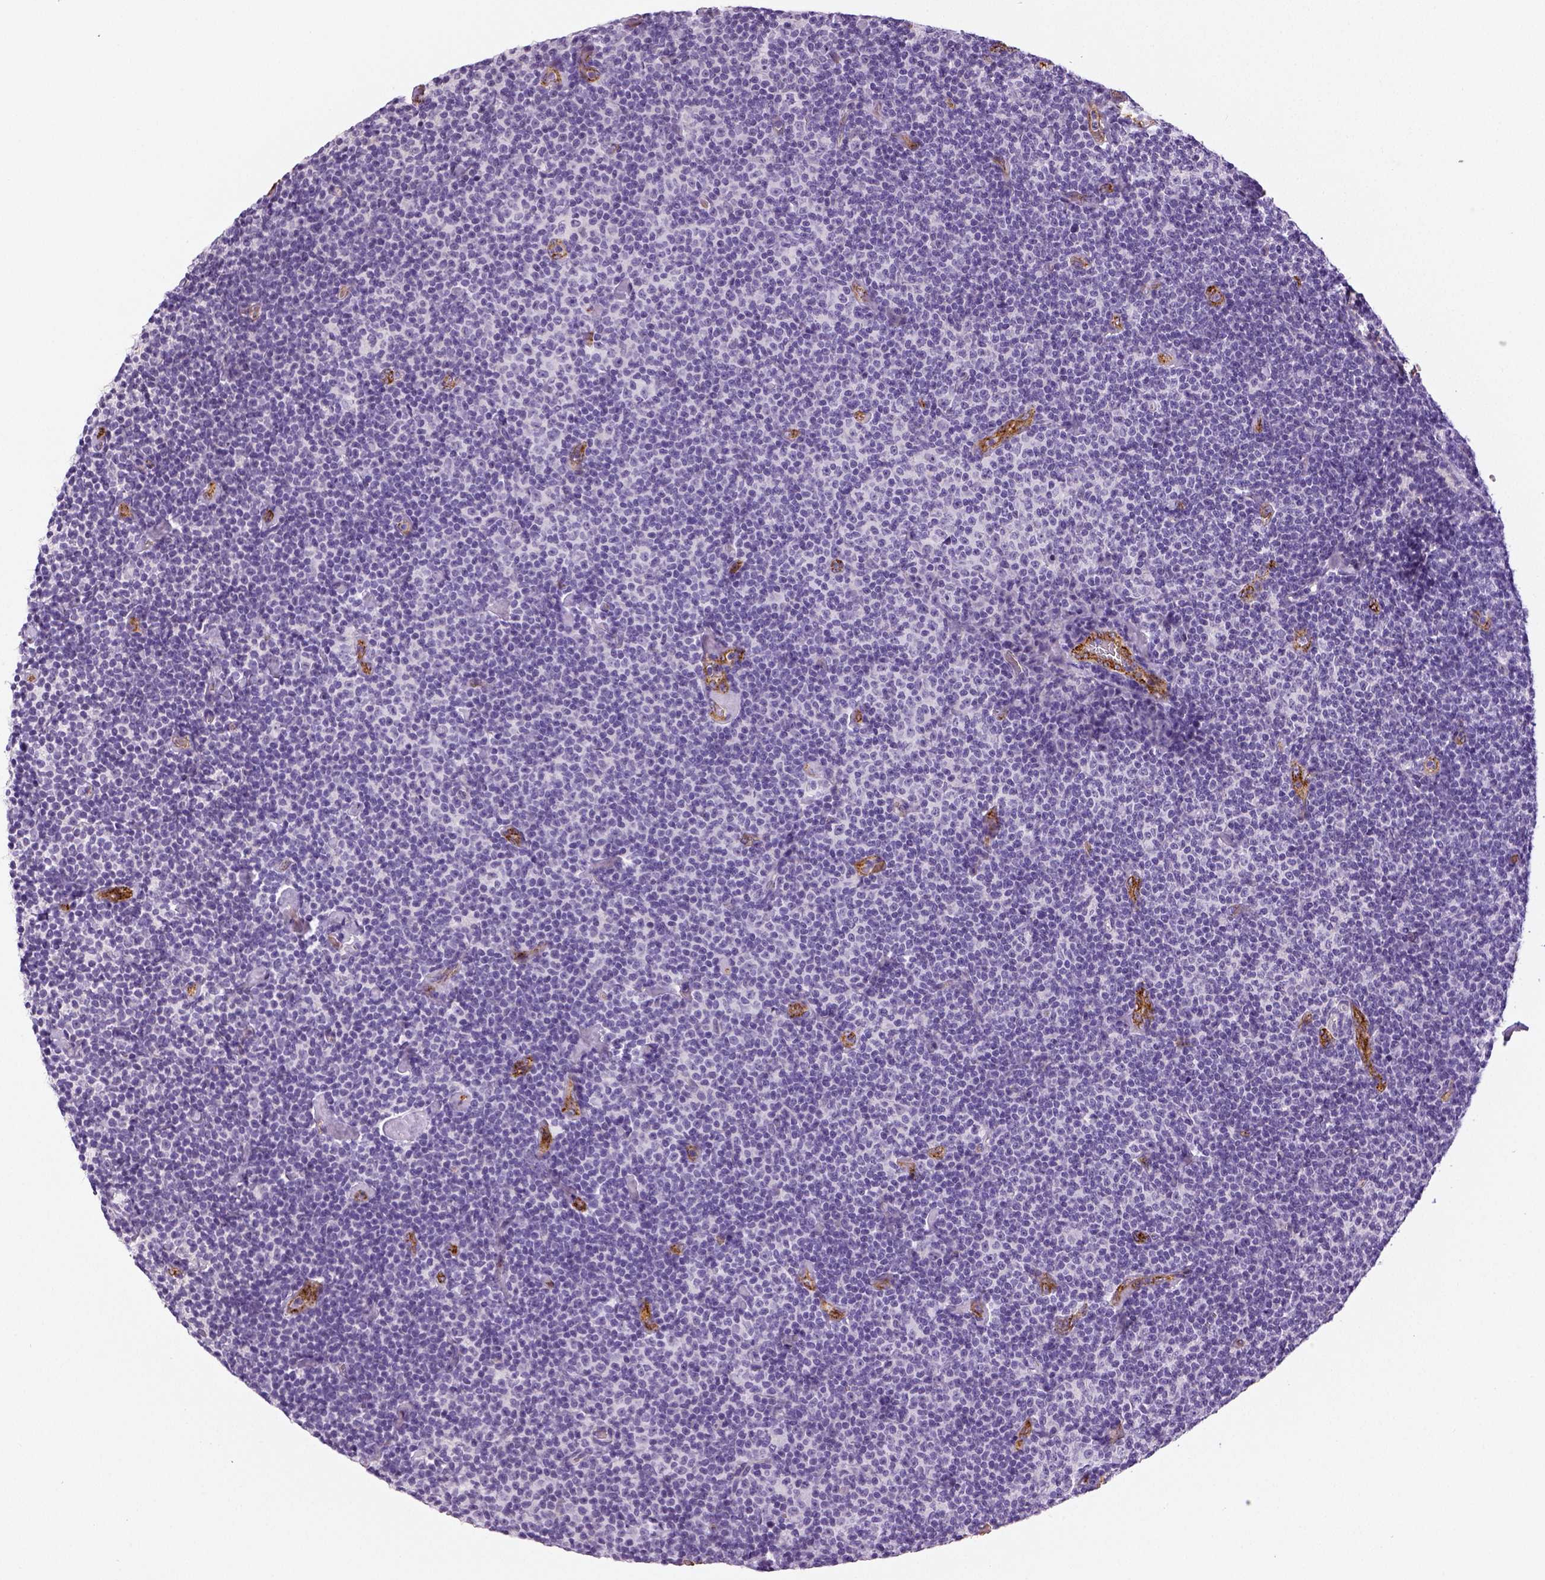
{"staining": {"intensity": "negative", "quantity": "none", "location": "none"}, "tissue": "lymphoma", "cell_type": "Tumor cells", "image_type": "cancer", "snomed": [{"axis": "morphology", "description": "Malignant lymphoma, non-Hodgkin's type, Low grade"}, {"axis": "topography", "description": "Lymph node"}], "caption": "Malignant lymphoma, non-Hodgkin's type (low-grade) stained for a protein using IHC displays no staining tumor cells.", "gene": "TSPAN7", "patient": {"sex": "male", "age": 81}}